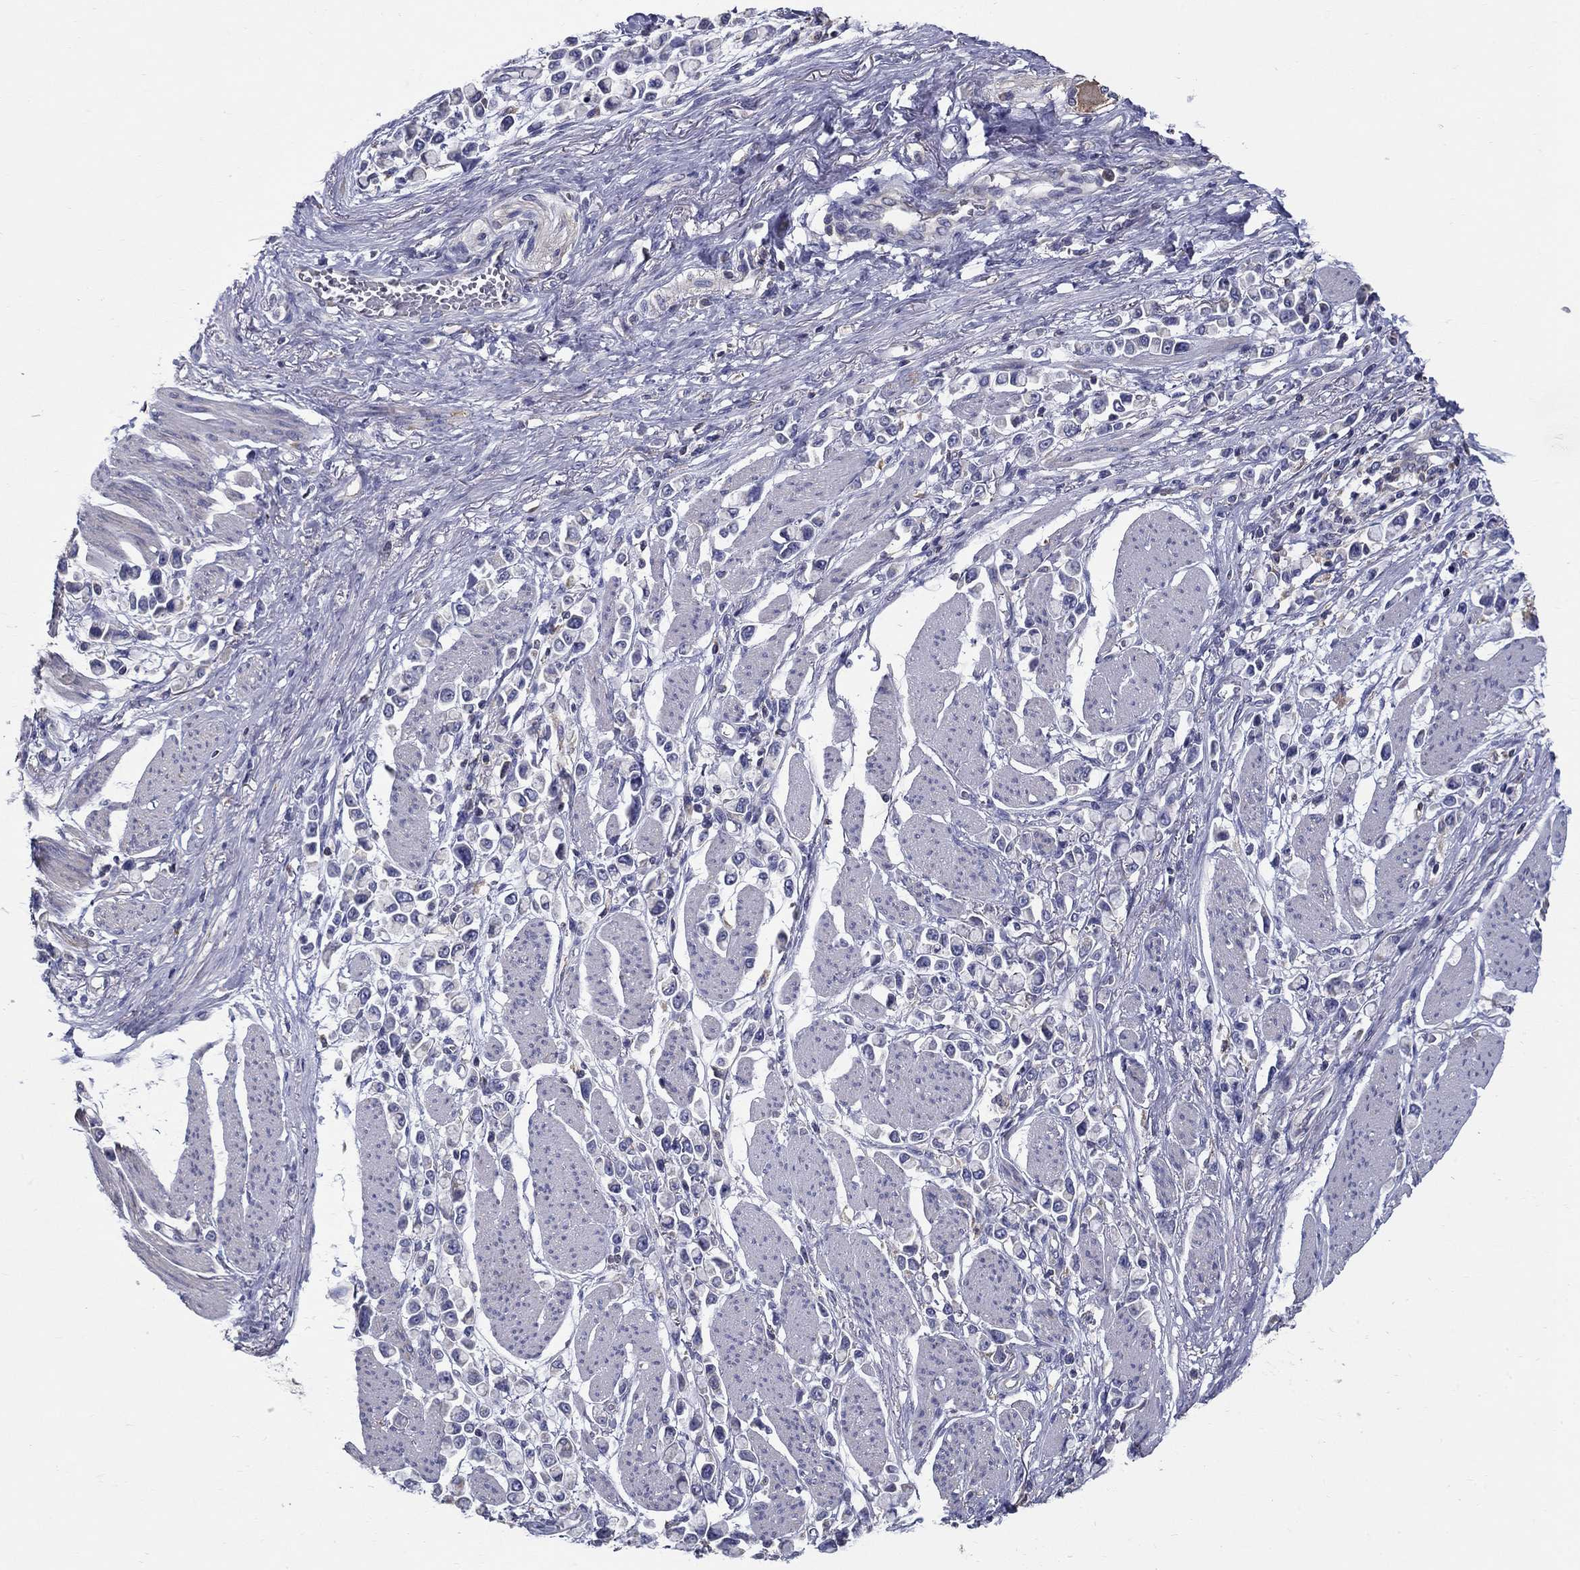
{"staining": {"intensity": "negative", "quantity": "none", "location": "none"}, "tissue": "stomach cancer", "cell_type": "Tumor cells", "image_type": "cancer", "snomed": [{"axis": "morphology", "description": "Adenocarcinoma, NOS"}, {"axis": "topography", "description": "Stomach"}], "caption": "The immunohistochemistry photomicrograph has no significant staining in tumor cells of stomach cancer (adenocarcinoma) tissue.", "gene": "NME5", "patient": {"sex": "female", "age": 81}}